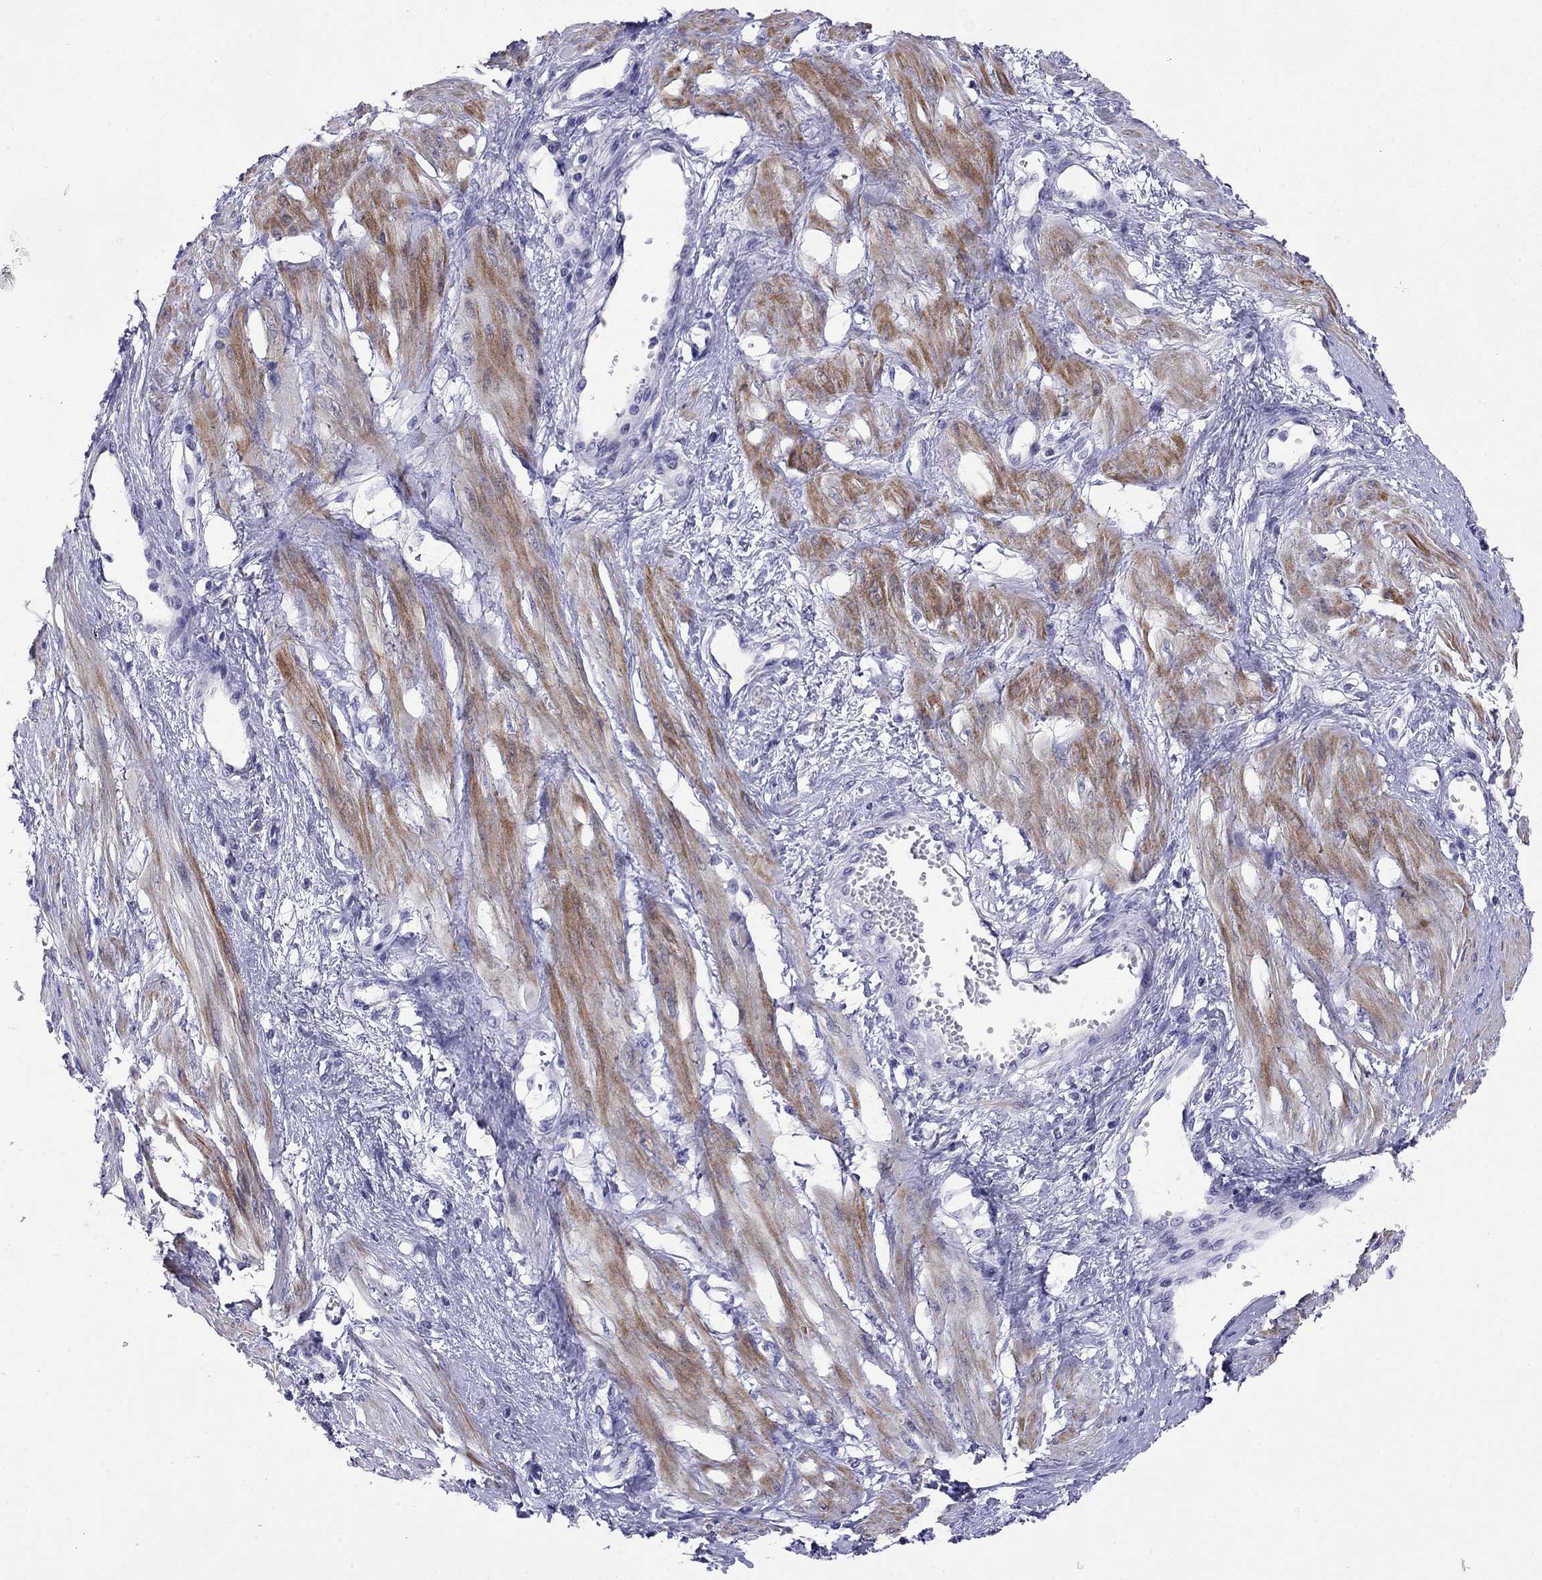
{"staining": {"intensity": "moderate", "quantity": "25%-75%", "location": "cytoplasmic/membranous"}, "tissue": "smooth muscle", "cell_type": "Smooth muscle cells", "image_type": "normal", "snomed": [{"axis": "morphology", "description": "Normal tissue, NOS"}, {"axis": "topography", "description": "Smooth muscle"}, {"axis": "topography", "description": "Uterus"}], "caption": "This photomicrograph exhibits immunohistochemistry staining of normal smooth muscle, with medium moderate cytoplasmic/membranous positivity in approximately 25%-75% of smooth muscle cells.", "gene": "CMYA5", "patient": {"sex": "female", "age": 39}}